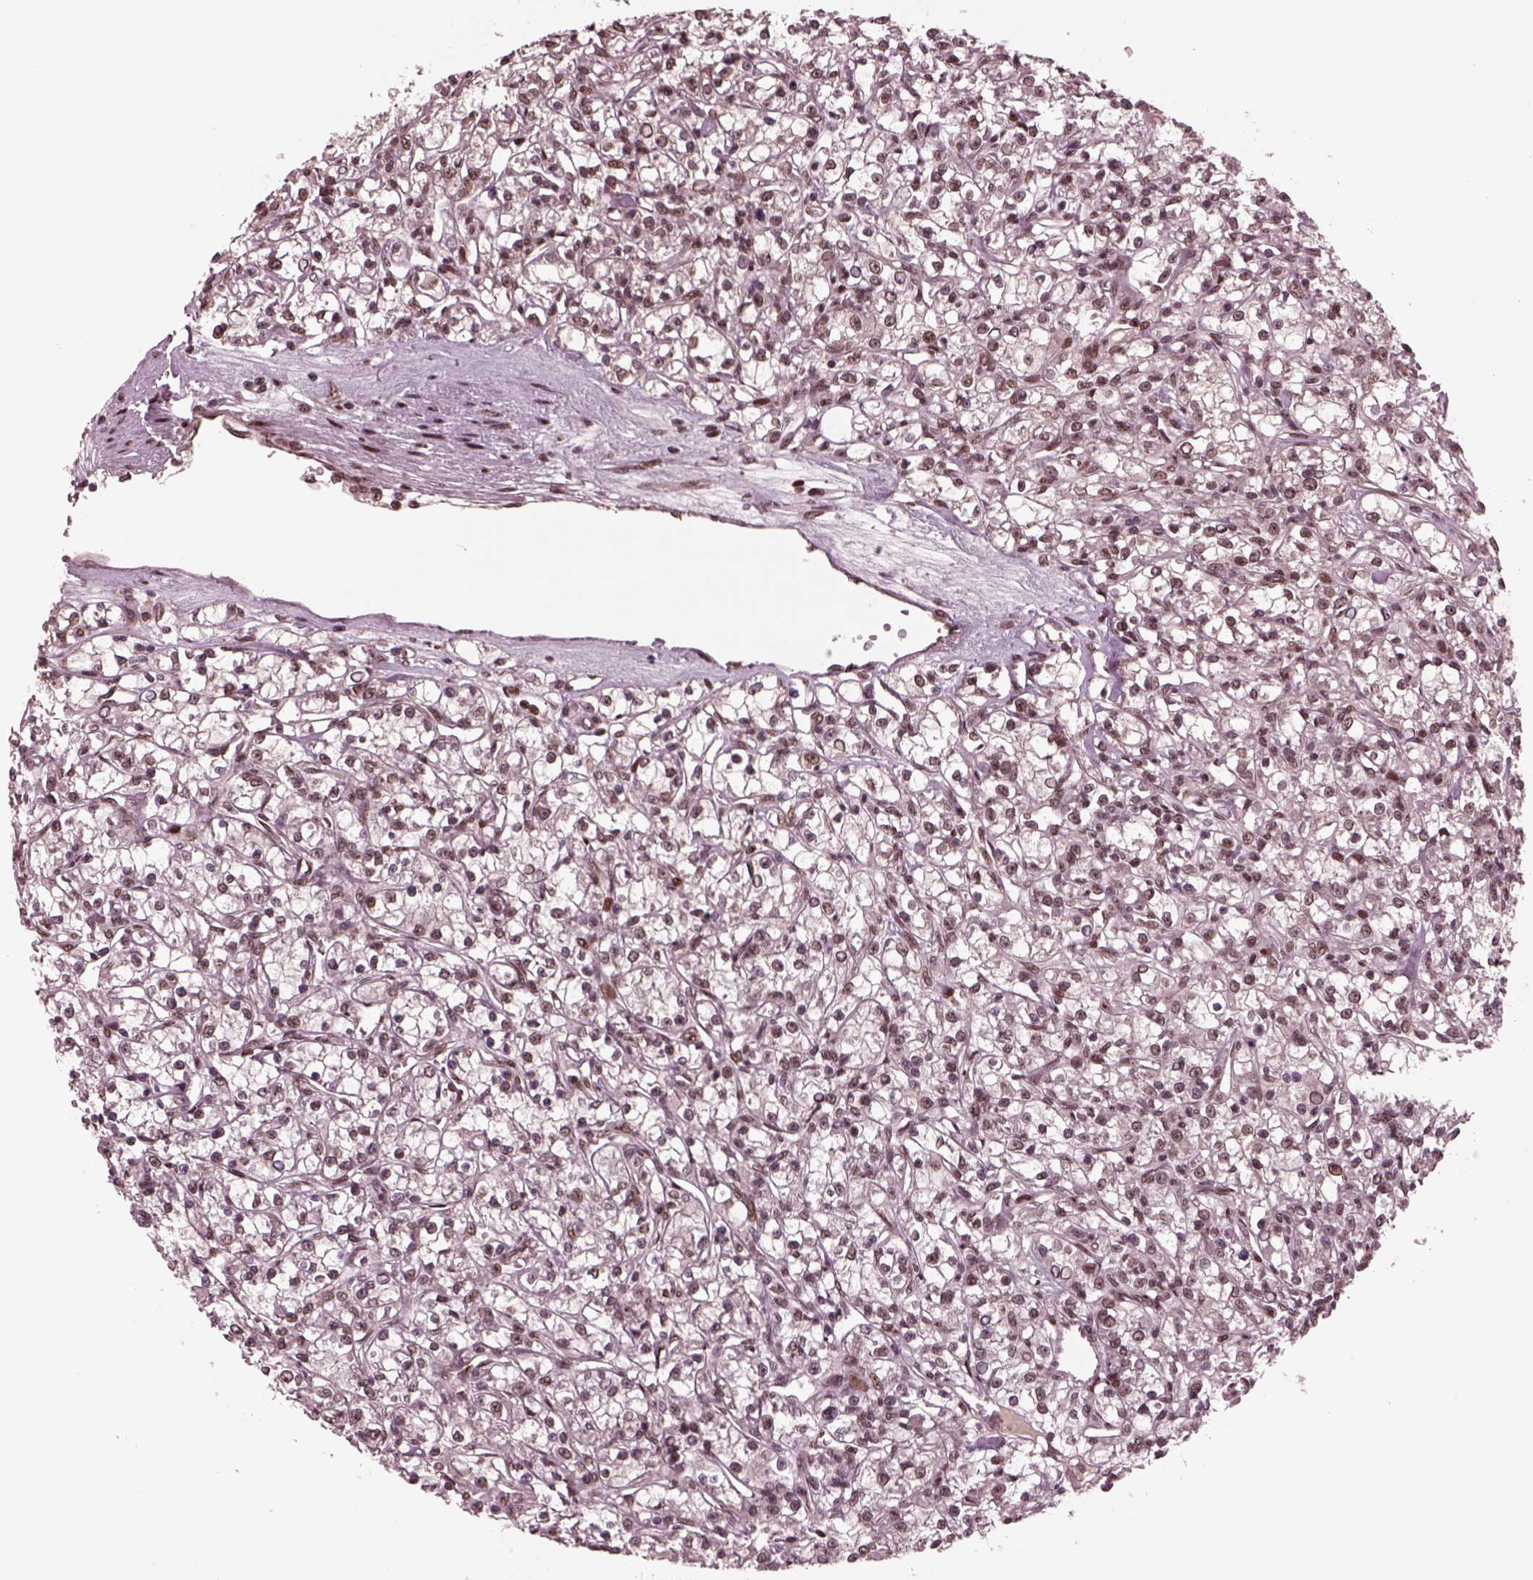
{"staining": {"intensity": "weak", "quantity": "25%-75%", "location": "nuclear"}, "tissue": "renal cancer", "cell_type": "Tumor cells", "image_type": "cancer", "snomed": [{"axis": "morphology", "description": "Adenocarcinoma, NOS"}, {"axis": "topography", "description": "Kidney"}], "caption": "Immunohistochemistry (IHC) image of renal cancer (adenocarcinoma) stained for a protein (brown), which shows low levels of weak nuclear positivity in approximately 25%-75% of tumor cells.", "gene": "NAP1L5", "patient": {"sex": "female", "age": 59}}